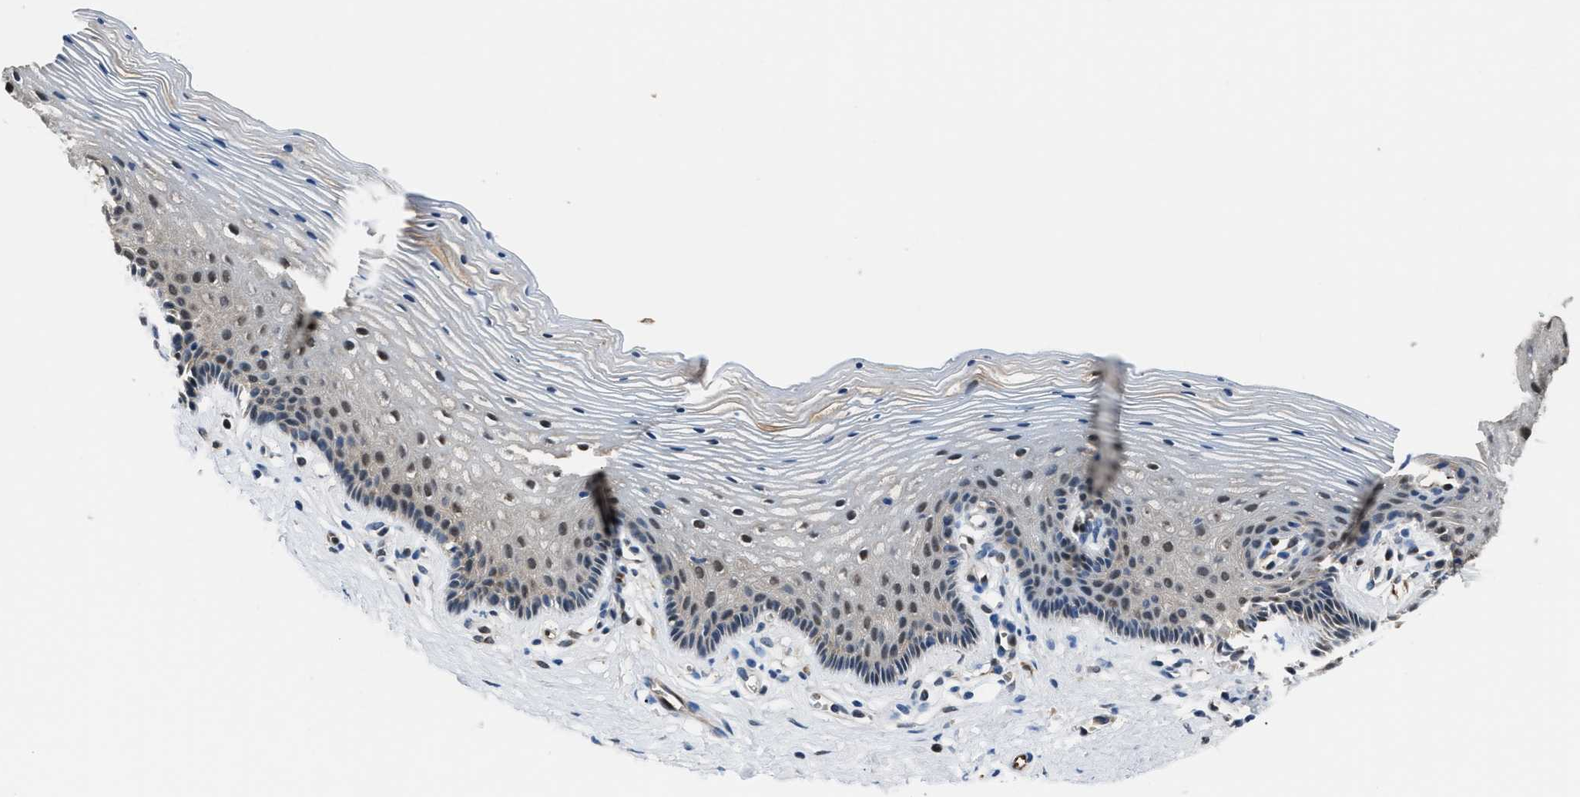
{"staining": {"intensity": "weak", "quantity": "25%-75%", "location": "cytoplasmic/membranous,nuclear"}, "tissue": "vagina", "cell_type": "Squamous epithelial cells", "image_type": "normal", "snomed": [{"axis": "morphology", "description": "Normal tissue, NOS"}, {"axis": "topography", "description": "Vagina"}], "caption": "Immunohistochemical staining of normal vagina reveals weak cytoplasmic/membranous,nuclear protein expression in approximately 25%-75% of squamous epithelial cells.", "gene": "PPA1", "patient": {"sex": "female", "age": 32}}